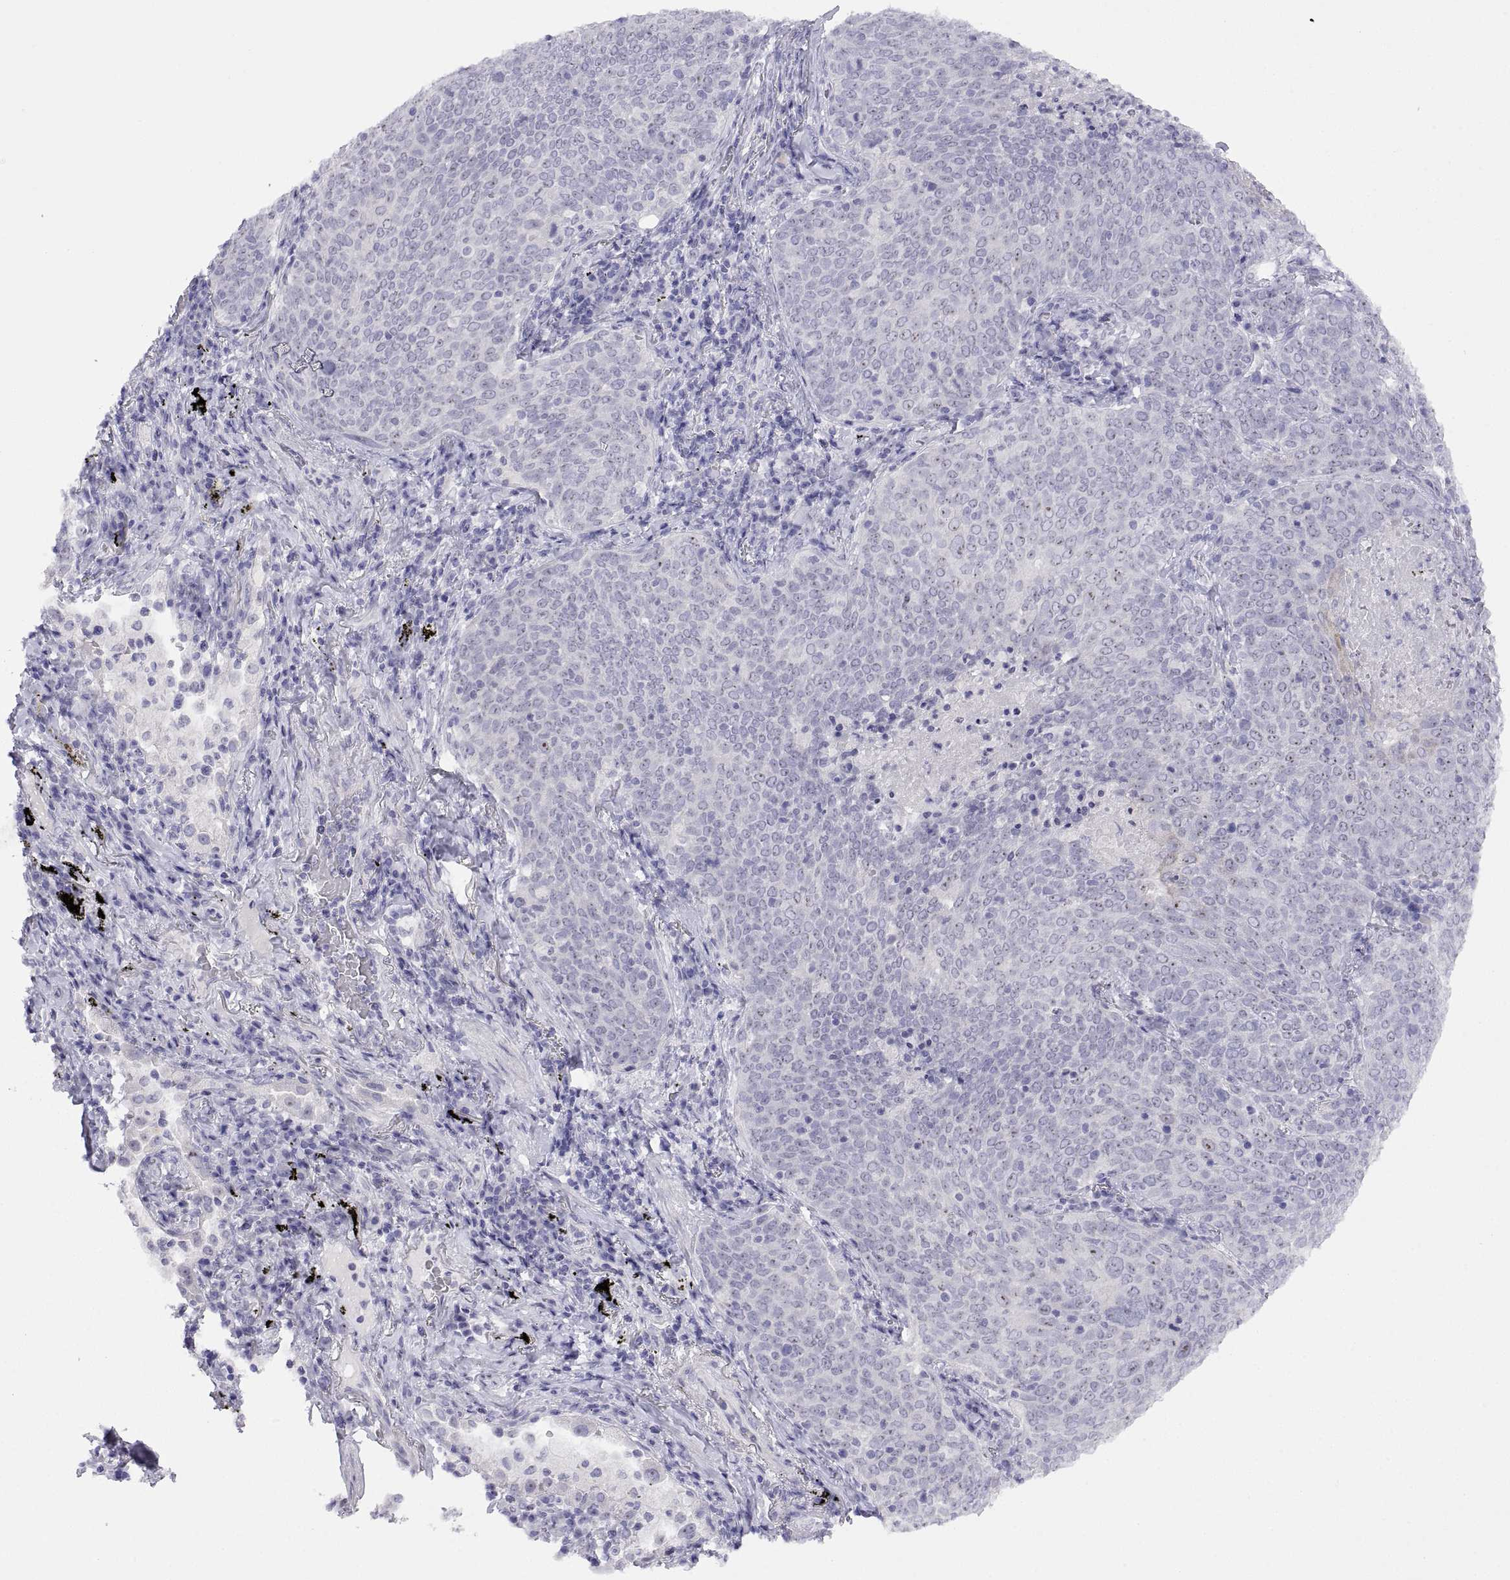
{"staining": {"intensity": "negative", "quantity": "none", "location": "none"}, "tissue": "lung cancer", "cell_type": "Tumor cells", "image_type": "cancer", "snomed": [{"axis": "morphology", "description": "Squamous cell carcinoma, NOS"}, {"axis": "topography", "description": "Lung"}], "caption": "A high-resolution micrograph shows immunohistochemistry (IHC) staining of squamous cell carcinoma (lung), which displays no significant staining in tumor cells.", "gene": "VSX2", "patient": {"sex": "male", "age": 82}}